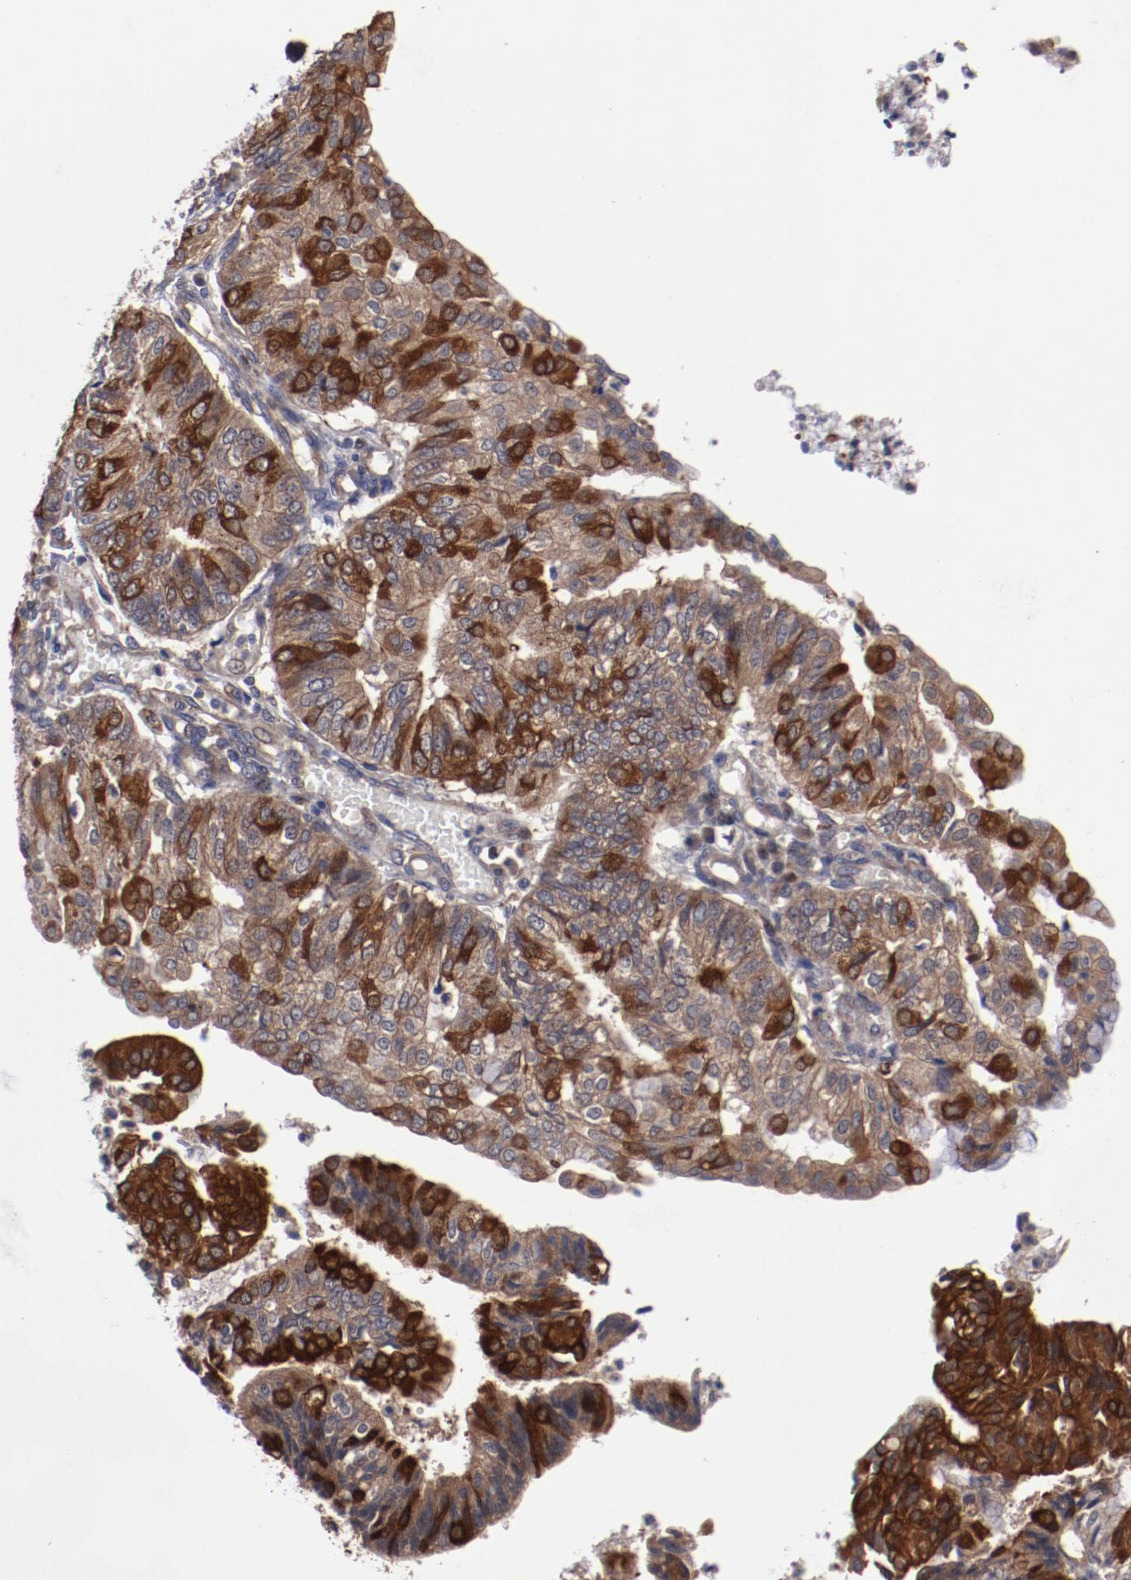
{"staining": {"intensity": "moderate", "quantity": "25%-75%", "location": "cytoplasmic/membranous"}, "tissue": "endometrial cancer", "cell_type": "Tumor cells", "image_type": "cancer", "snomed": [{"axis": "morphology", "description": "Adenocarcinoma, NOS"}, {"axis": "topography", "description": "Endometrium"}], "caption": "This is an image of immunohistochemistry (IHC) staining of endometrial cancer, which shows moderate positivity in the cytoplasmic/membranous of tumor cells.", "gene": "DNAAF2", "patient": {"sex": "female", "age": 59}}